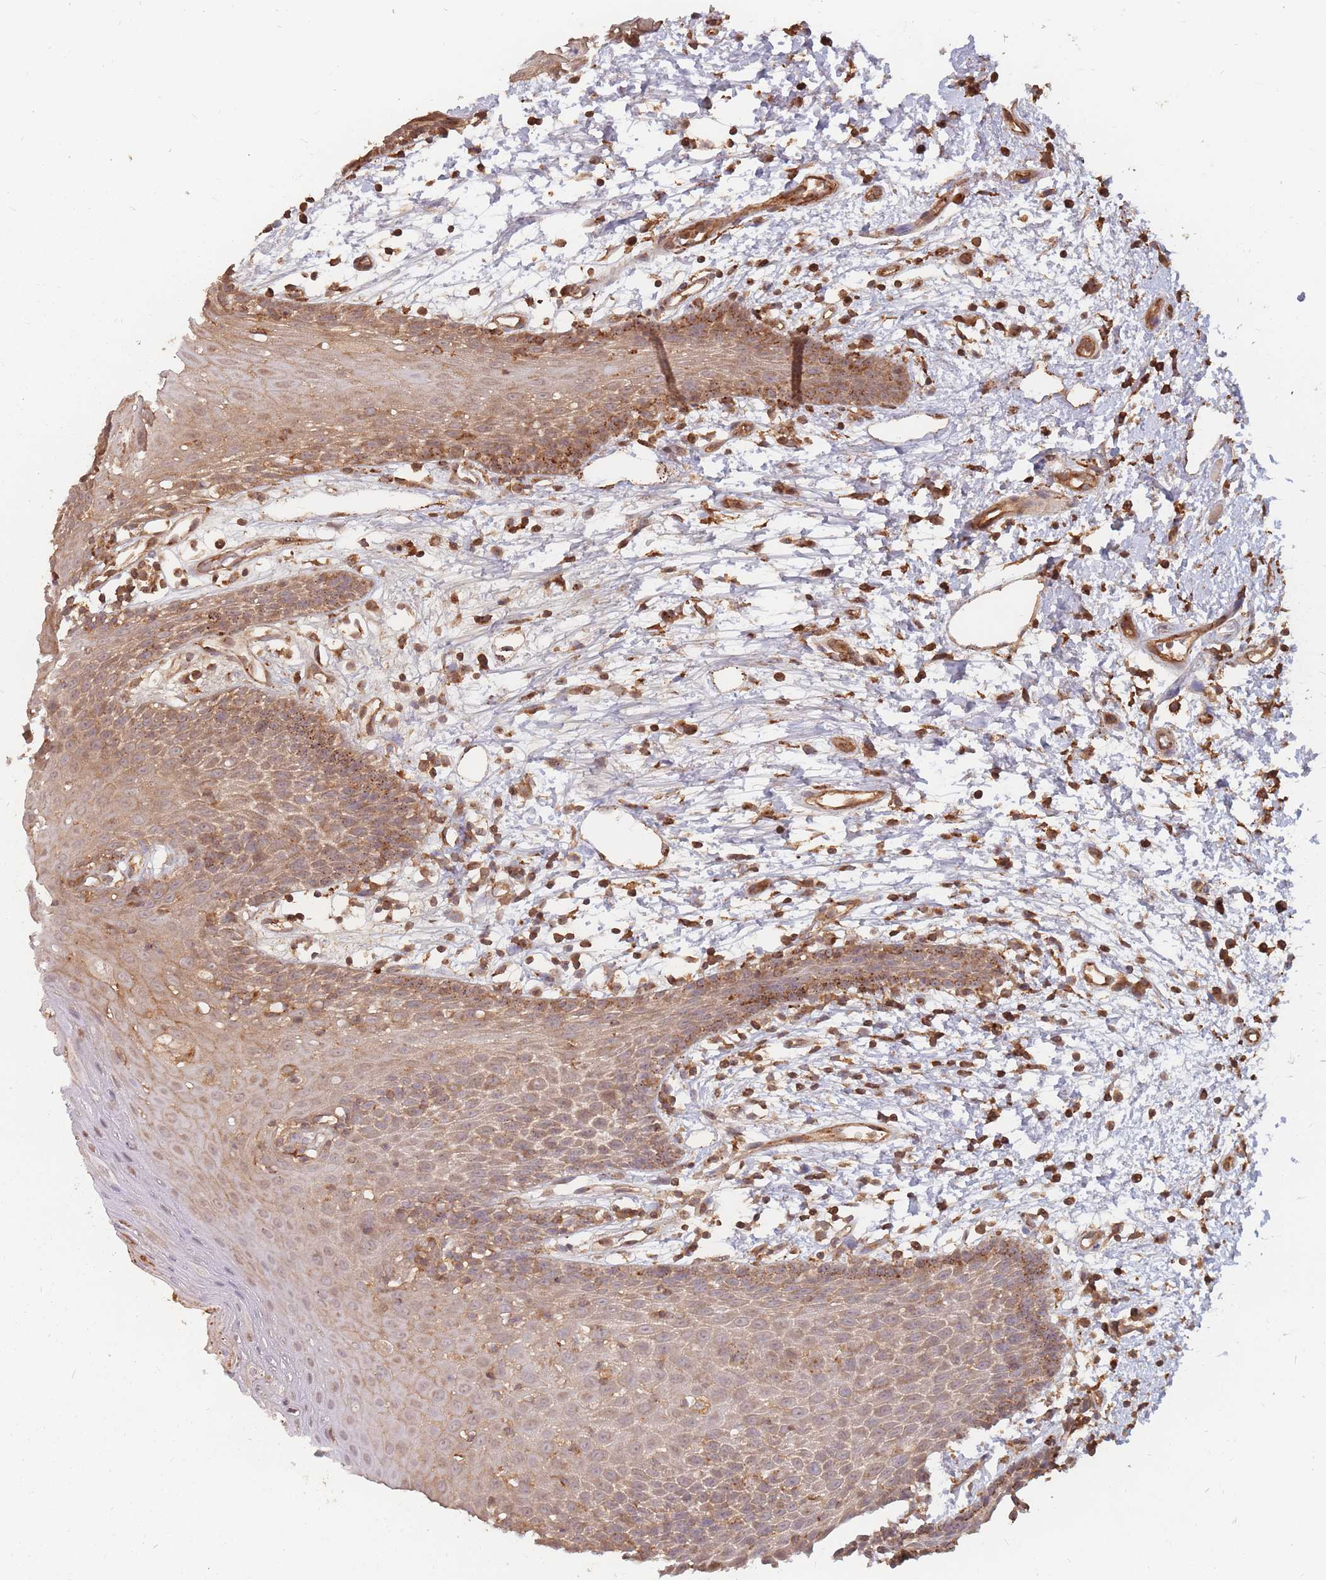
{"staining": {"intensity": "moderate", "quantity": ">75%", "location": "cytoplasmic/membranous"}, "tissue": "oral mucosa", "cell_type": "Squamous epithelial cells", "image_type": "normal", "snomed": [{"axis": "morphology", "description": "Normal tissue, NOS"}, {"axis": "topography", "description": "Oral tissue"}, {"axis": "topography", "description": "Tounge, NOS"}], "caption": "Approximately >75% of squamous epithelial cells in benign oral mucosa exhibit moderate cytoplasmic/membranous protein expression as visualized by brown immunohistochemical staining.", "gene": "RASSF2", "patient": {"sex": "female", "age": 59}}